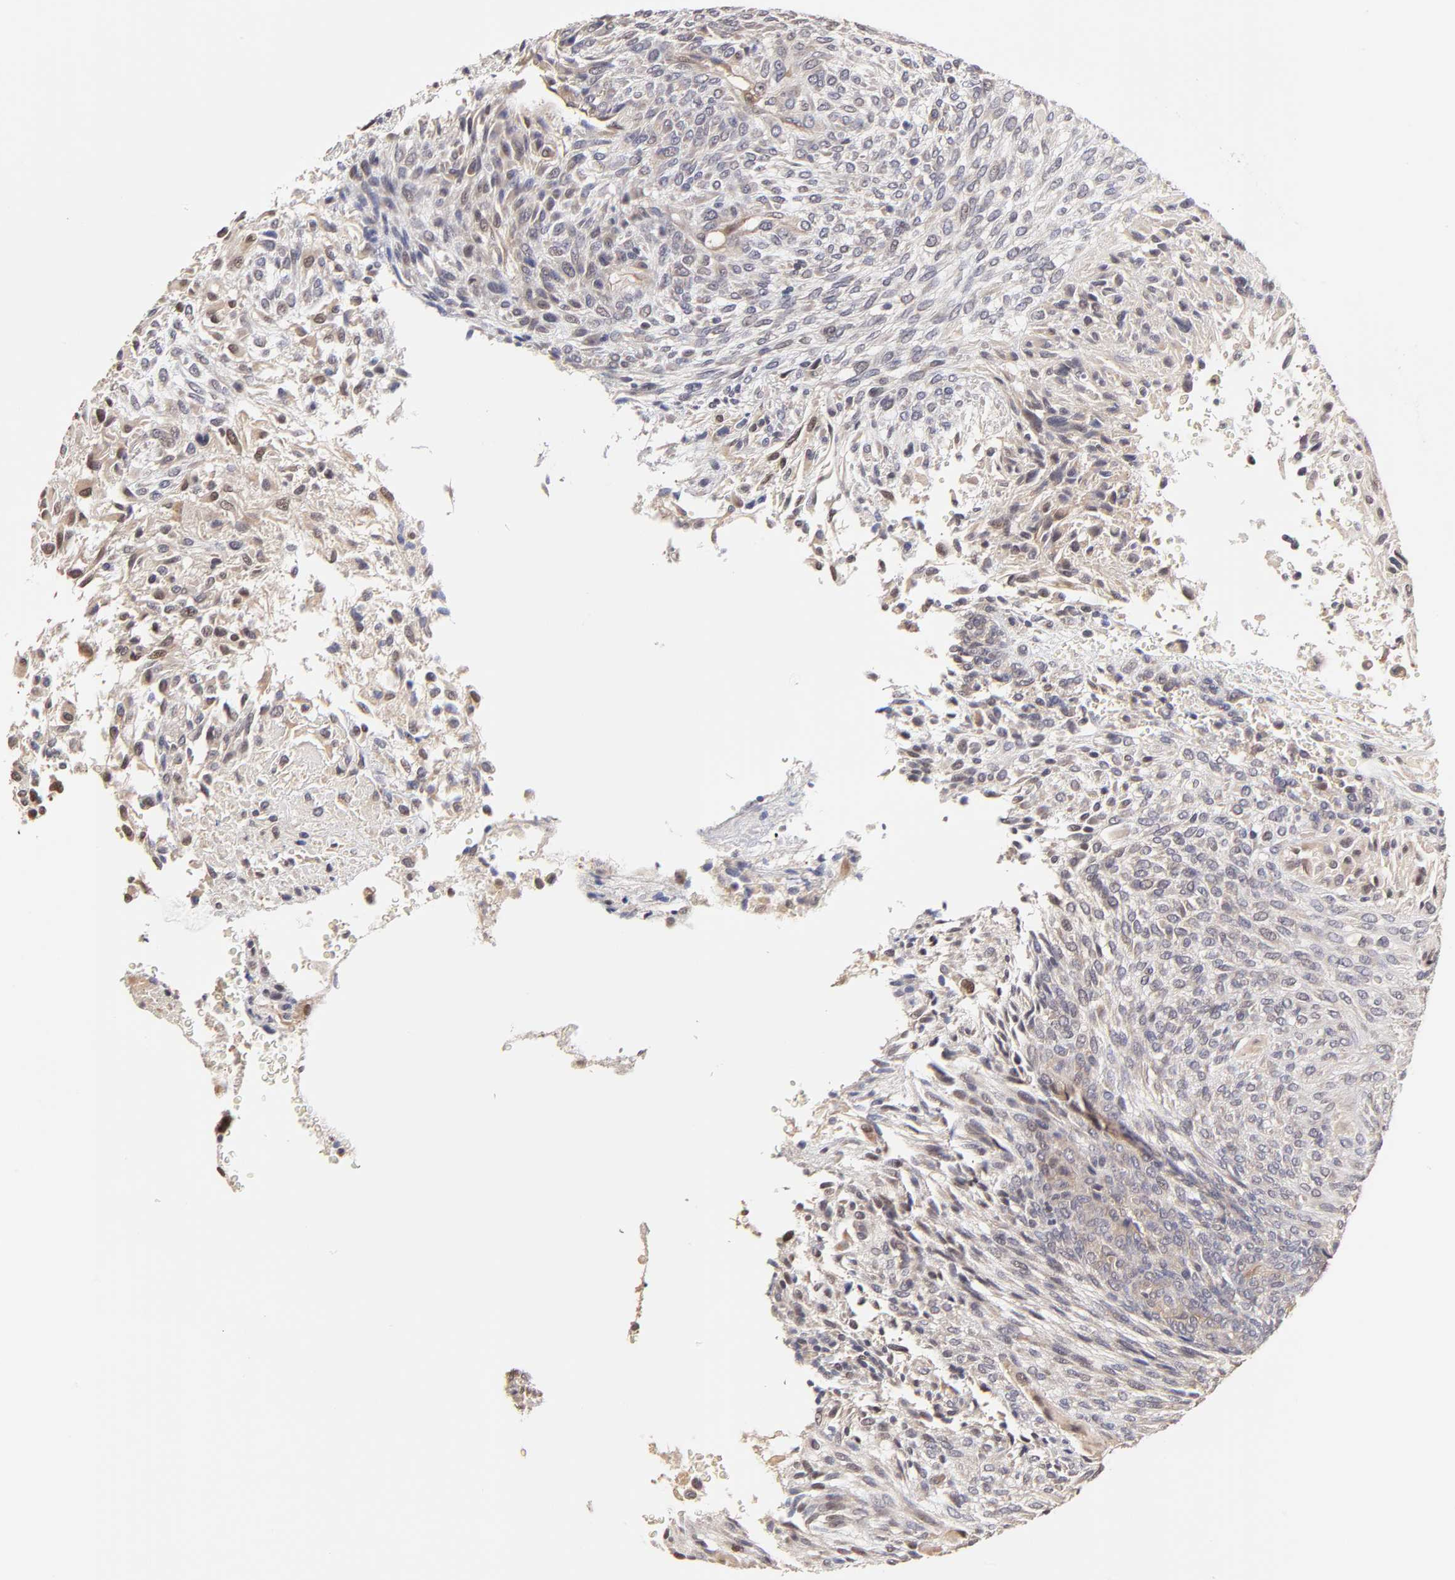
{"staining": {"intensity": "weak", "quantity": "<25%", "location": "cytoplasmic/membranous"}, "tissue": "glioma", "cell_type": "Tumor cells", "image_type": "cancer", "snomed": [{"axis": "morphology", "description": "Glioma, malignant, High grade"}, {"axis": "topography", "description": "Cerebral cortex"}], "caption": "IHC micrograph of glioma stained for a protein (brown), which demonstrates no staining in tumor cells.", "gene": "ZNF10", "patient": {"sex": "female", "age": 55}}